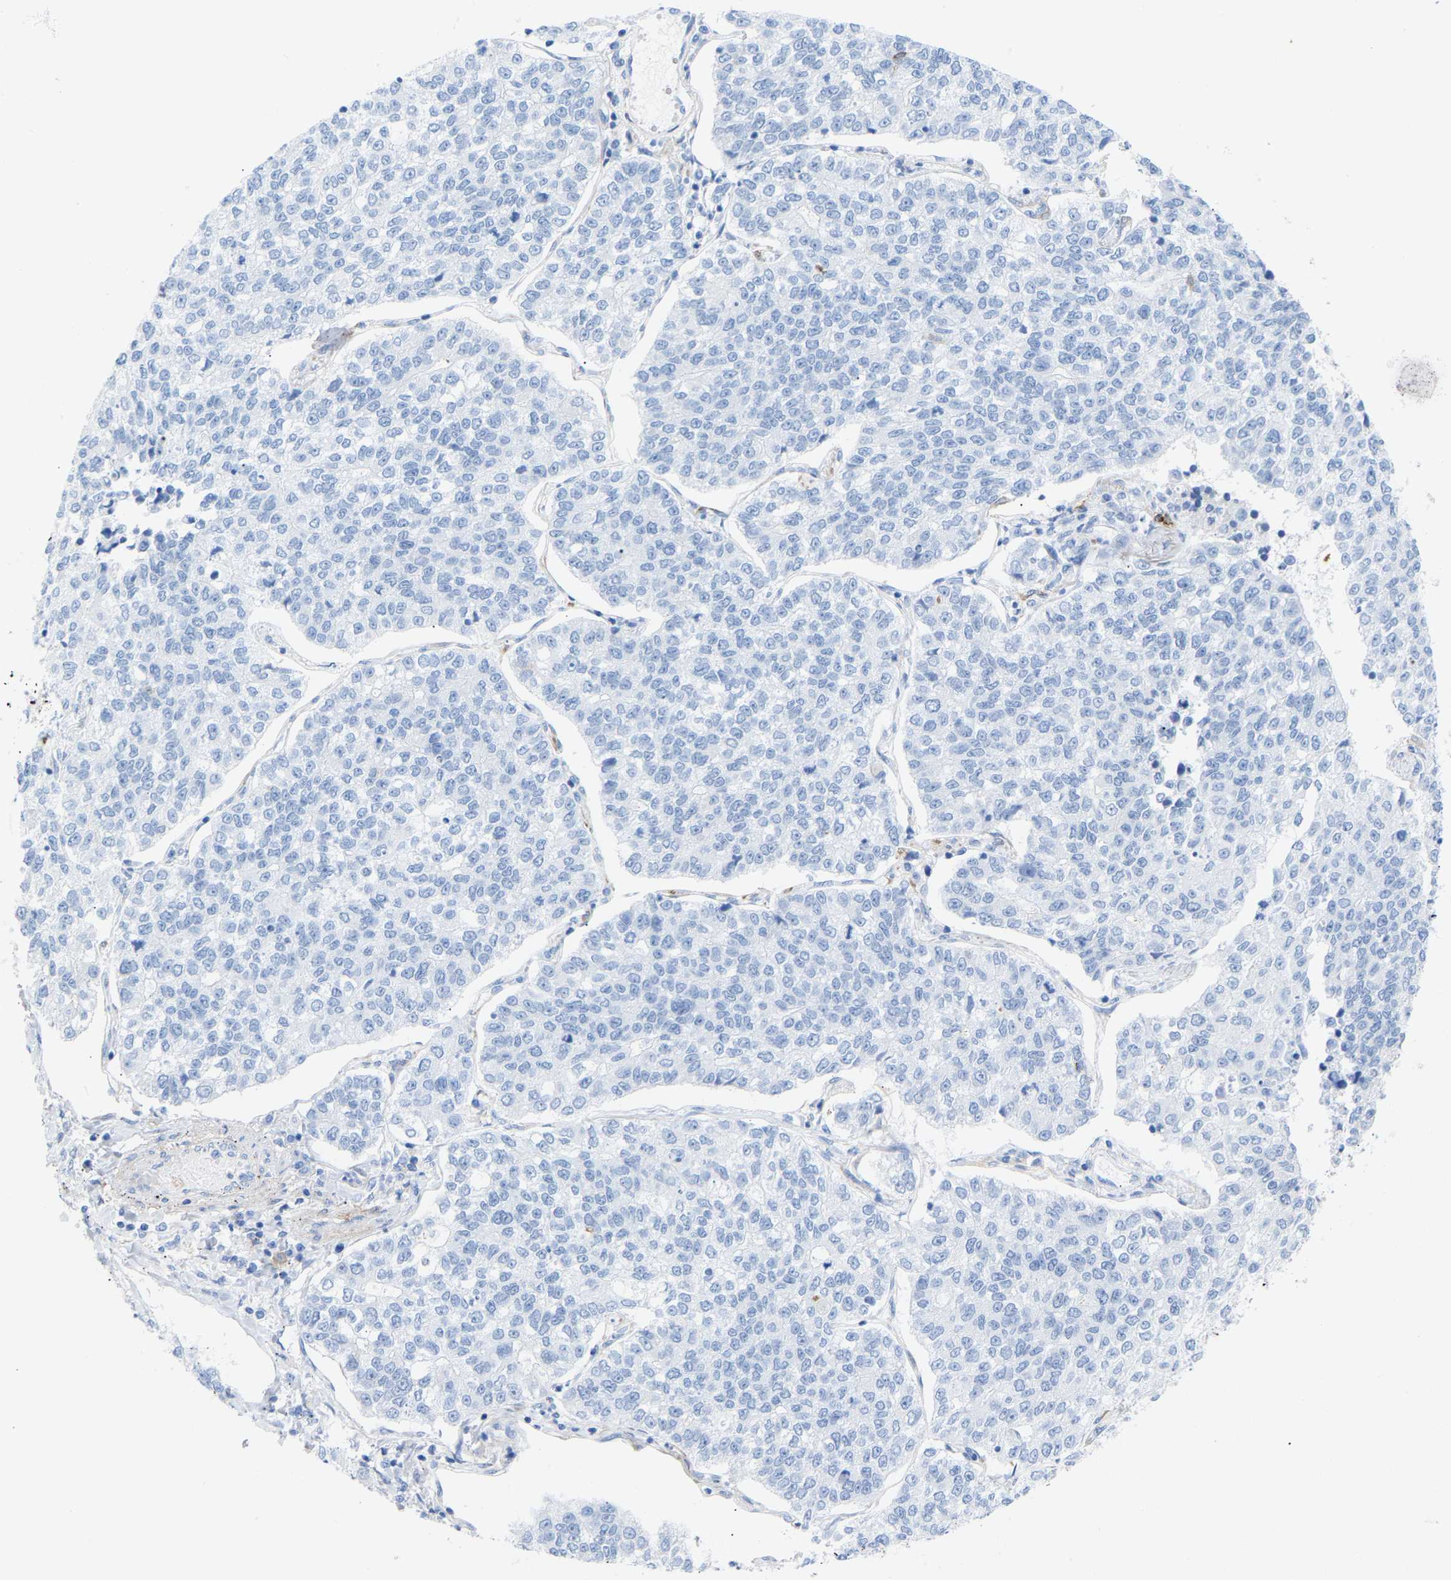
{"staining": {"intensity": "negative", "quantity": "none", "location": "none"}, "tissue": "lung cancer", "cell_type": "Tumor cells", "image_type": "cancer", "snomed": [{"axis": "morphology", "description": "Adenocarcinoma, NOS"}, {"axis": "topography", "description": "Lung"}], "caption": "High power microscopy photomicrograph of an IHC micrograph of lung adenocarcinoma, revealing no significant expression in tumor cells.", "gene": "AMPH", "patient": {"sex": "male", "age": 49}}